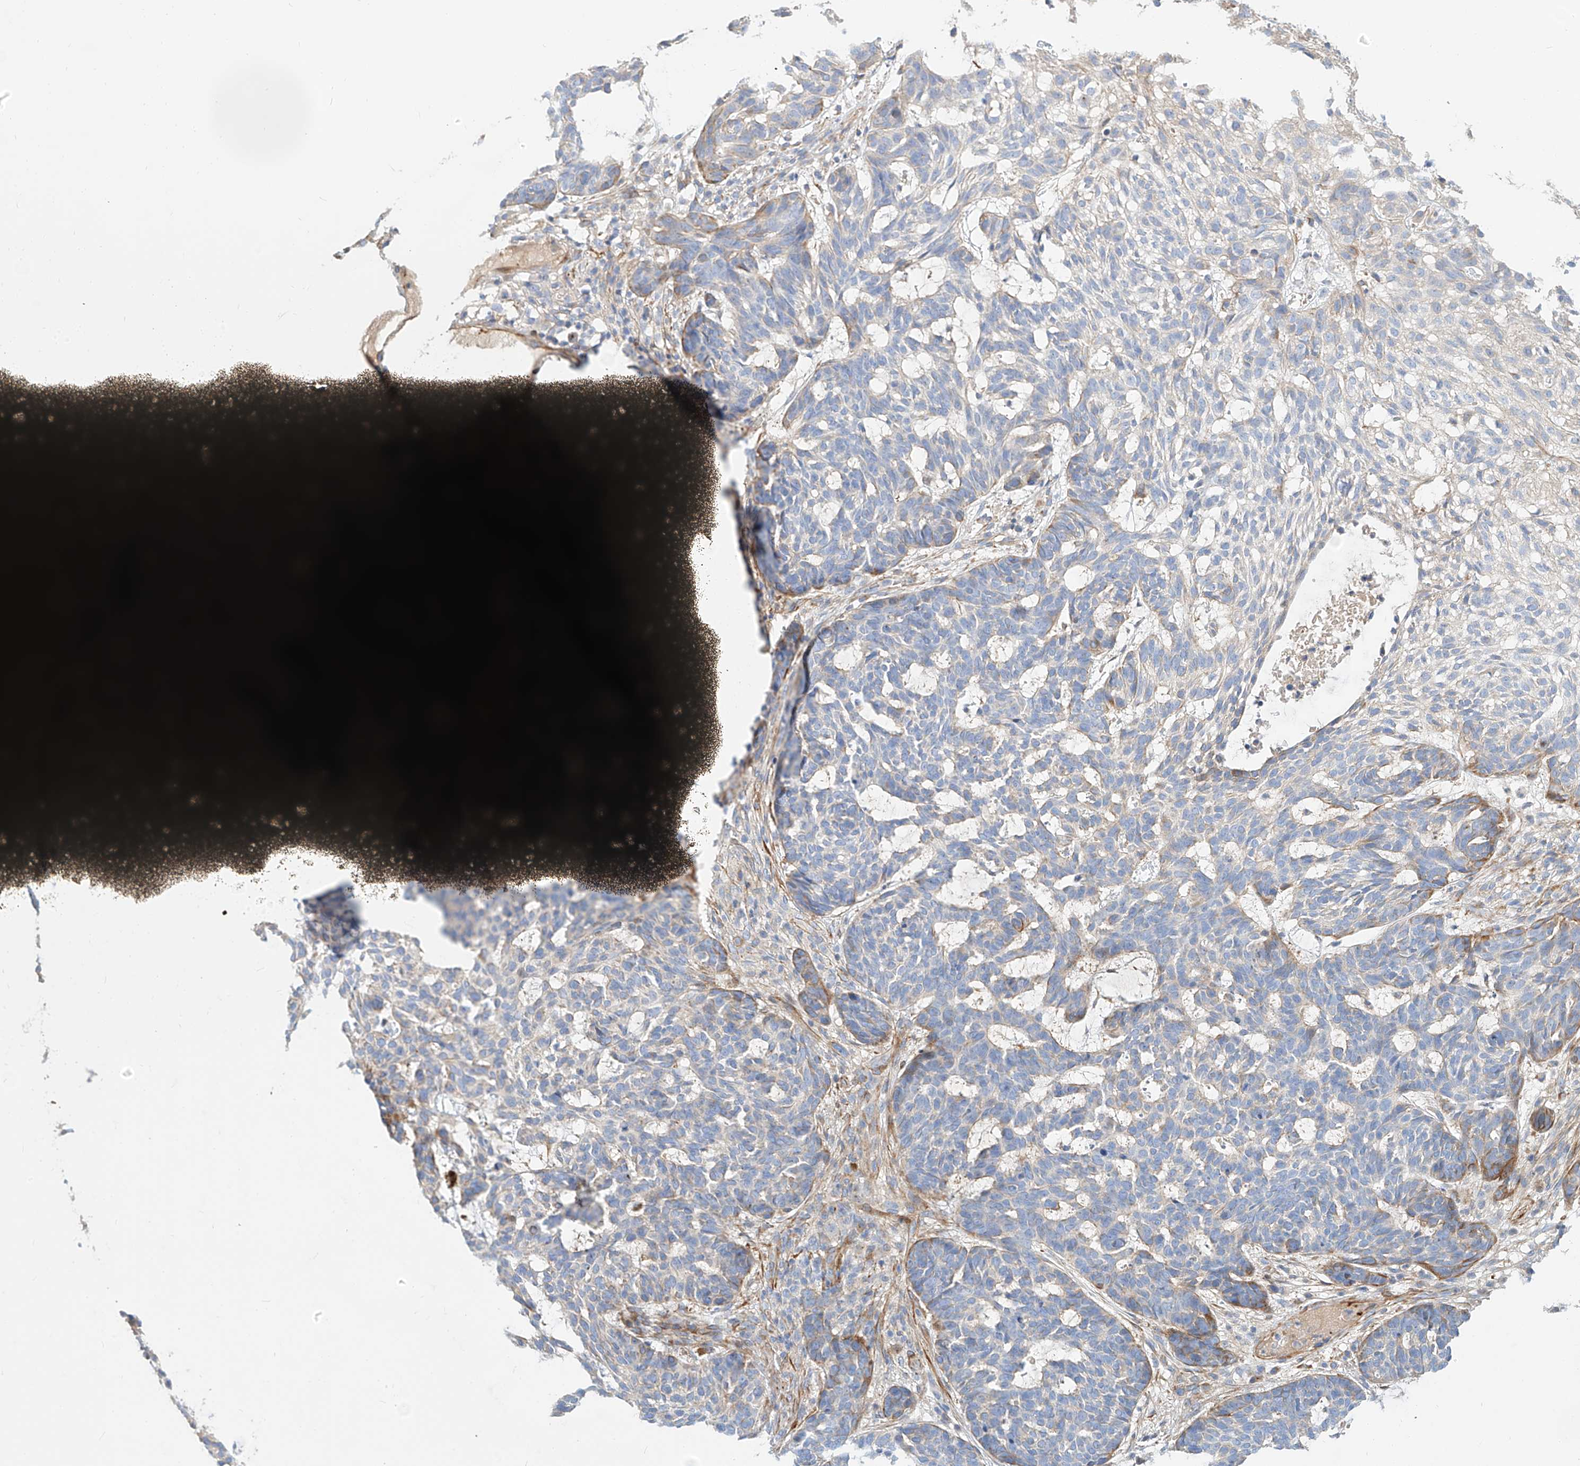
{"staining": {"intensity": "negative", "quantity": "none", "location": "none"}, "tissue": "skin cancer", "cell_type": "Tumor cells", "image_type": "cancer", "snomed": [{"axis": "morphology", "description": "Basal cell carcinoma"}, {"axis": "topography", "description": "Skin"}], "caption": "Tumor cells are negative for brown protein staining in basal cell carcinoma (skin). Brightfield microscopy of immunohistochemistry (IHC) stained with DAB (brown) and hematoxylin (blue), captured at high magnification.", "gene": "KCNH5", "patient": {"sex": "male", "age": 85}}